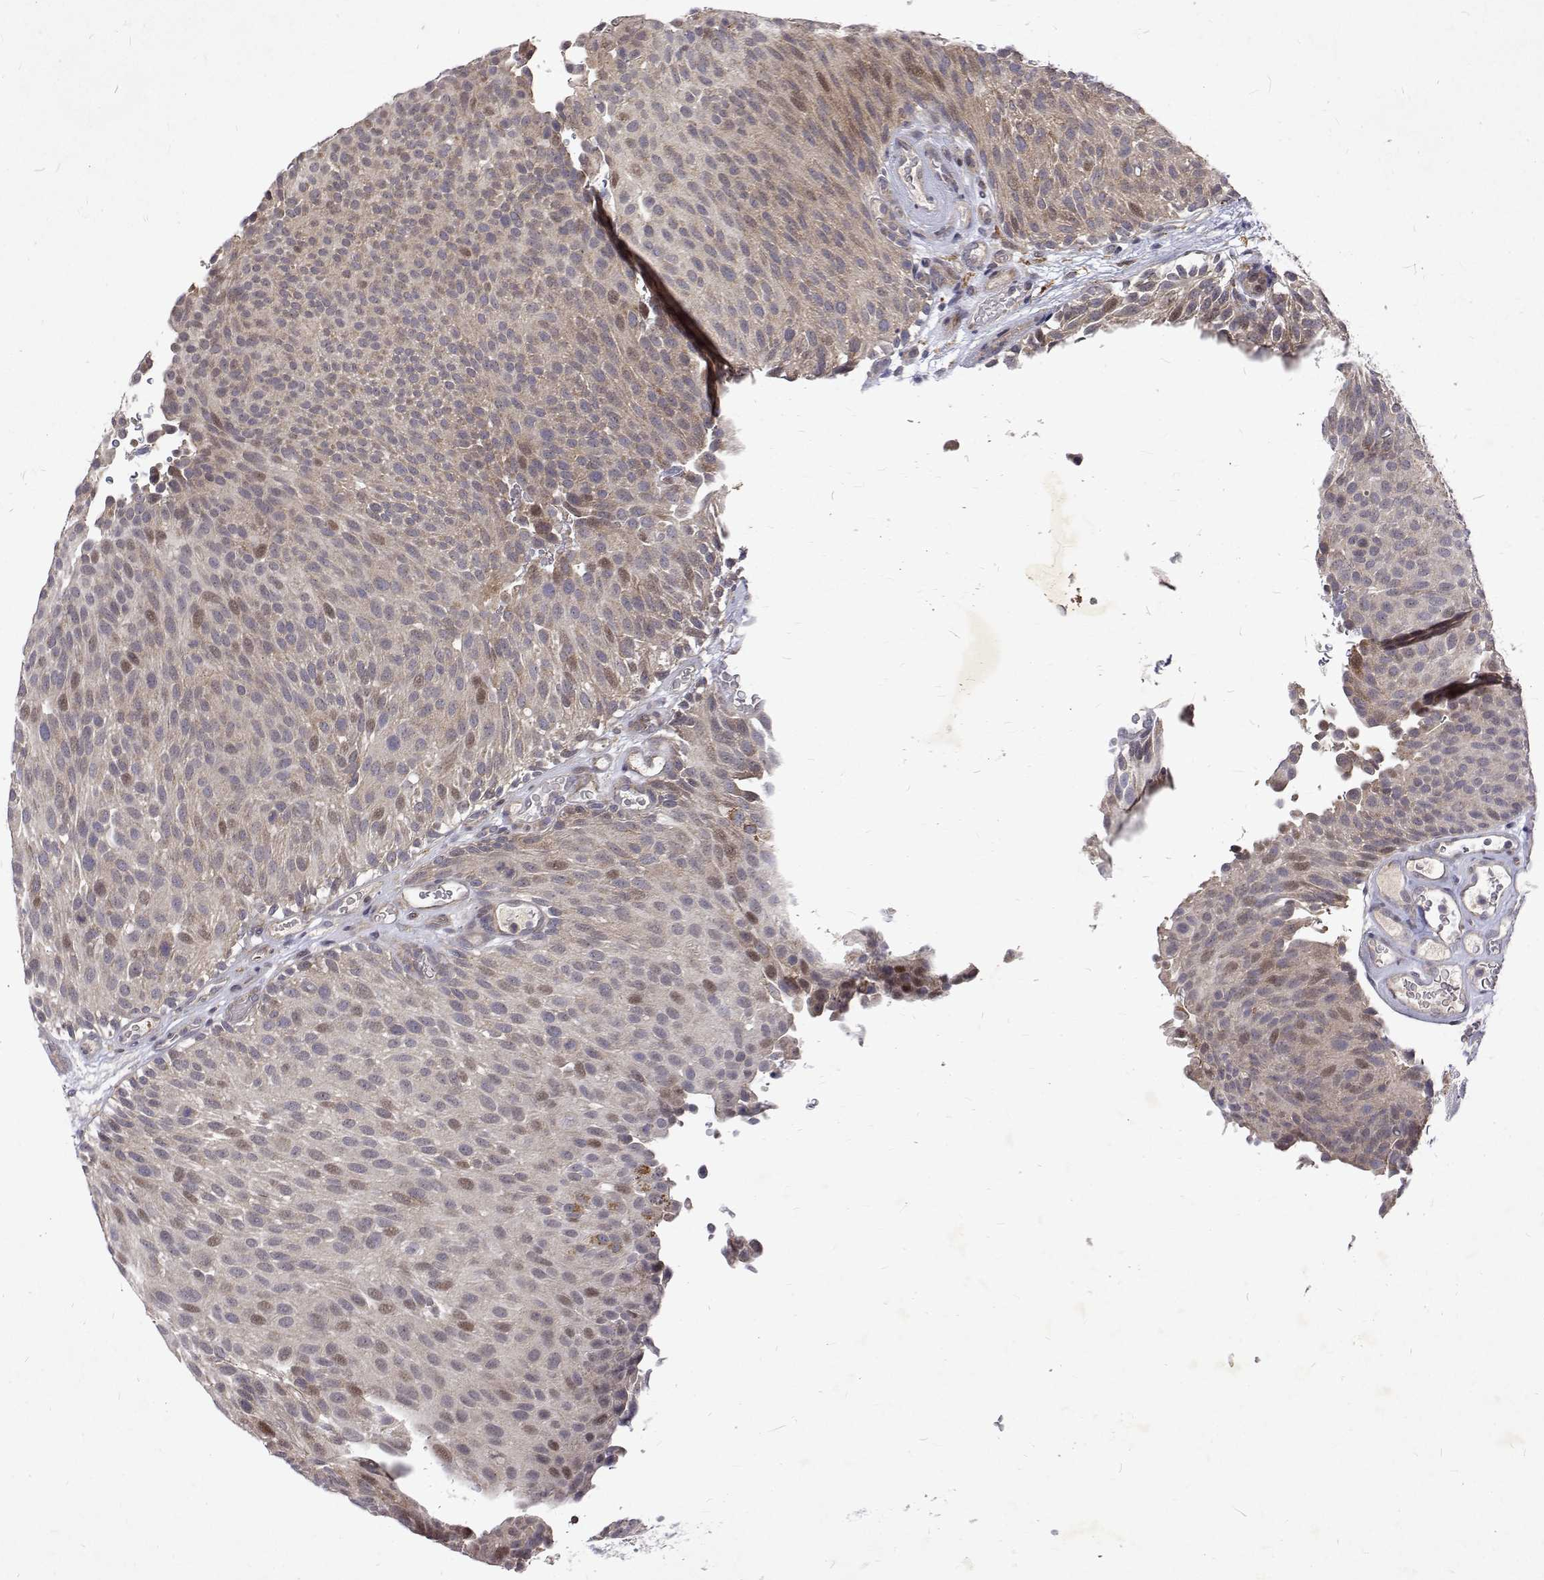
{"staining": {"intensity": "weak", "quantity": "25%-75%", "location": "cytoplasmic/membranous,nuclear"}, "tissue": "urothelial cancer", "cell_type": "Tumor cells", "image_type": "cancer", "snomed": [{"axis": "morphology", "description": "Urothelial carcinoma, Low grade"}, {"axis": "topography", "description": "Urinary bladder"}], "caption": "Urothelial carcinoma (low-grade) was stained to show a protein in brown. There is low levels of weak cytoplasmic/membranous and nuclear staining in about 25%-75% of tumor cells. (DAB (3,3'-diaminobenzidine) IHC, brown staining for protein, blue staining for nuclei).", "gene": "ALKBH8", "patient": {"sex": "male", "age": 78}}